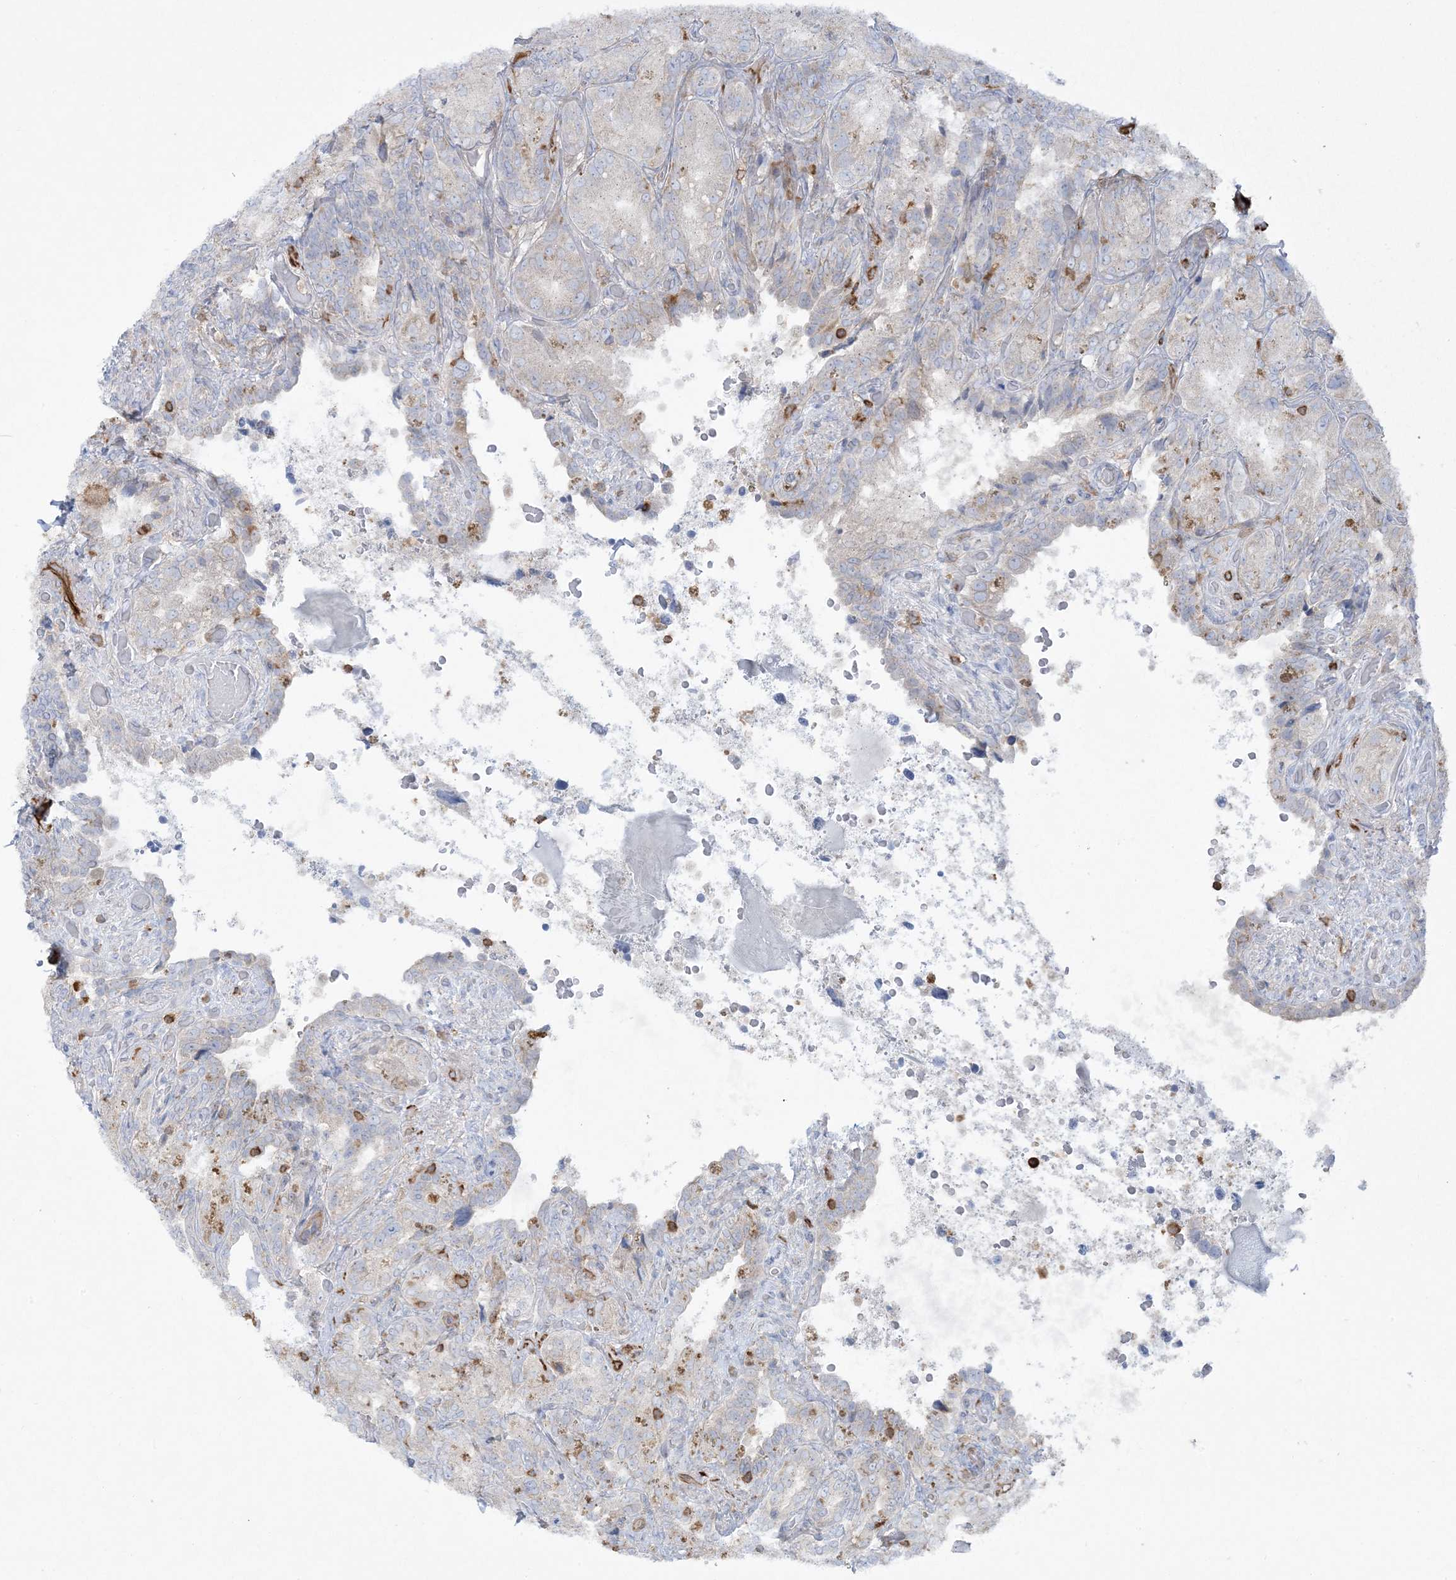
{"staining": {"intensity": "weak", "quantity": "<25%", "location": "cytoplasmic/membranous"}, "tissue": "seminal vesicle", "cell_type": "Glandular cells", "image_type": "normal", "snomed": [{"axis": "morphology", "description": "Normal tissue, NOS"}, {"axis": "topography", "description": "Seminal veicle"}, {"axis": "topography", "description": "Peripheral nerve tissue"}], "caption": "Image shows no protein positivity in glandular cells of normal seminal vesicle.", "gene": "ARHGAP30", "patient": {"sex": "male", "age": 67}}